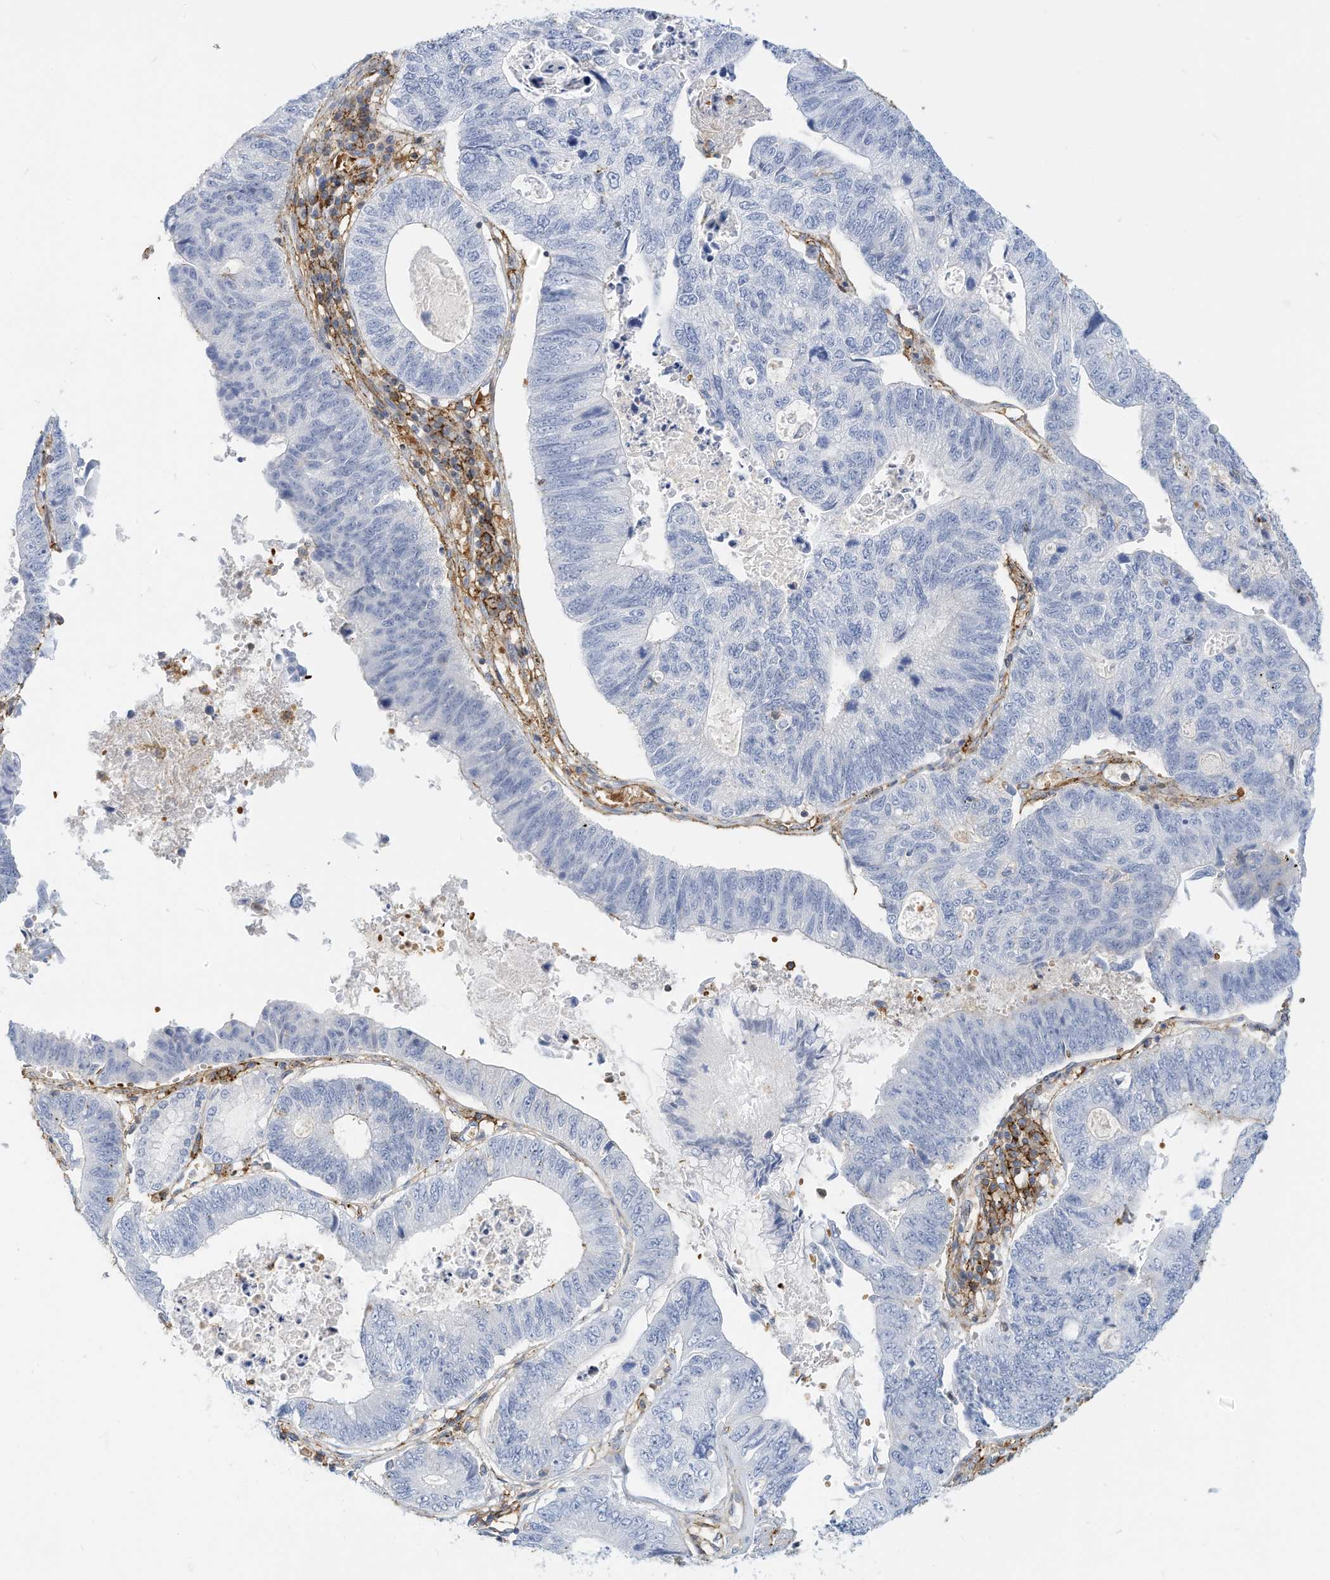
{"staining": {"intensity": "negative", "quantity": "none", "location": "none"}, "tissue": "stomach cancer", "cell_type": "Tumor cells", "image_type": "cancer", "snomed": [{"axis": "morphology", "description": "Adenocarcinoma, NOS"}, {"axis": "topography", "description": "Stomach"}], "caption": "Human adenocarcinoma (stomach) stained for a protein using immunohistochemistry exhibits no staining in tumor cells.", "gene": "TXNDC9", "patient": {"sex": "male", "age": 59}}